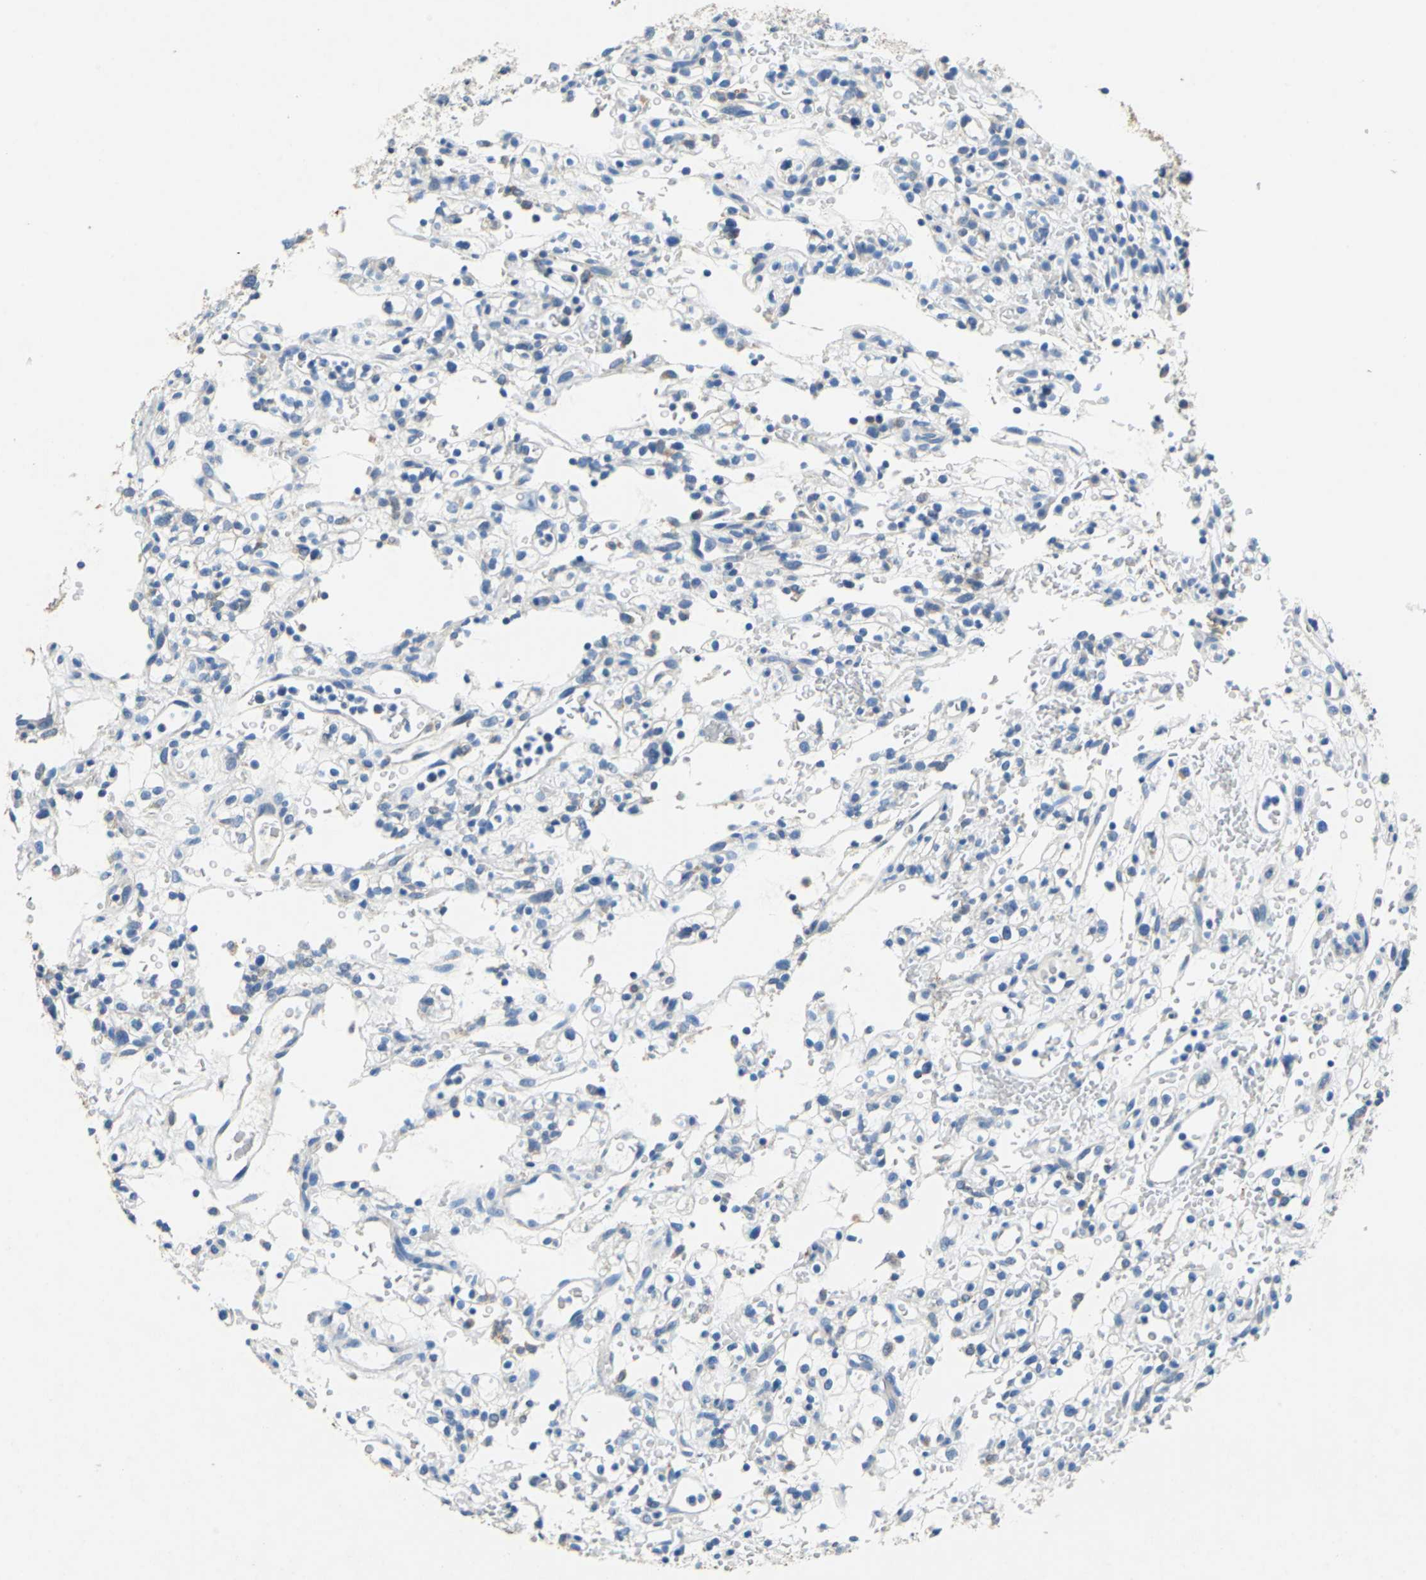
{"staining": {"intensity": "negative", "quantity": "none", "location": "none"}, "tissue": "renal cancer", "cell_type": "Tumor cells", "image_type": "cancer", "snomed": [{"axis": "morphology", "description": "Normal tissue, NOS"}, {"axis": "morphology", "description": "Adenocarcinoma, NOS"}, {"axis": "topography", "description": "Kidney"}], "caption": "Human renal adenocarcinoma stained for a protein using immunohistochemistry (IHC) reveals no staining in tumor cells.", "gene": "TEX264", "patient": {"sex": "female", "age": 72}}